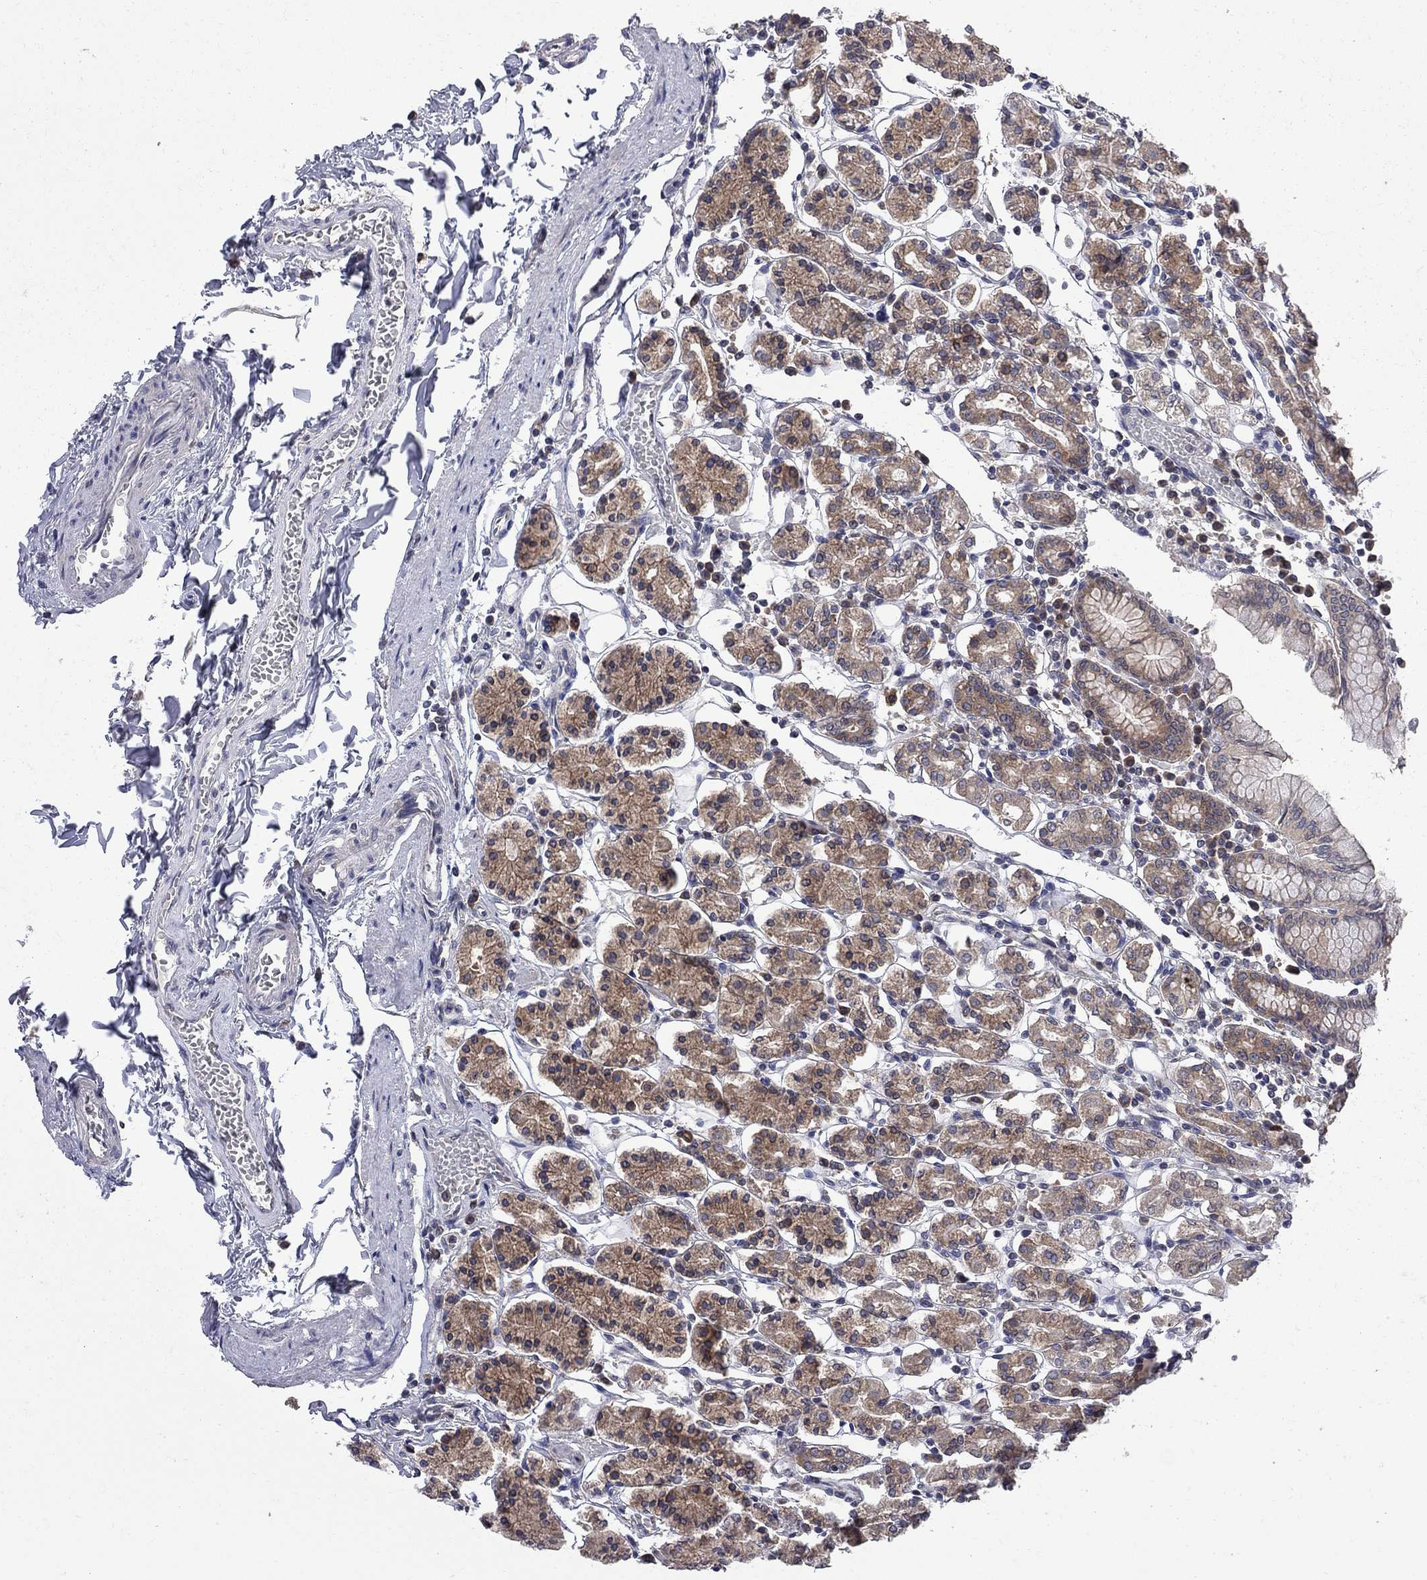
{"staining": {"intensity": "moderate", "quantity": ">75%", "location": "cytoplasmic/membranous"}, "tissue": "stomach", "cell_type": "Glandular cells", "image_type": "normal", "snomed": [{"axis": "morphology", "description": "Normal tissue, NOS"}, {"axis": "topography", "description": "Stomach, upper"}, {"axis": "topography", "description": "Stomach"}], "caption": "Immunohistochemical staining of benign stomach demonstrates moderate cytoplasmic/membranous protein expression in approximately >75% of glandular cells.", "gene": "CNOT11", "patient": {"sex": "male", "age": 62}}